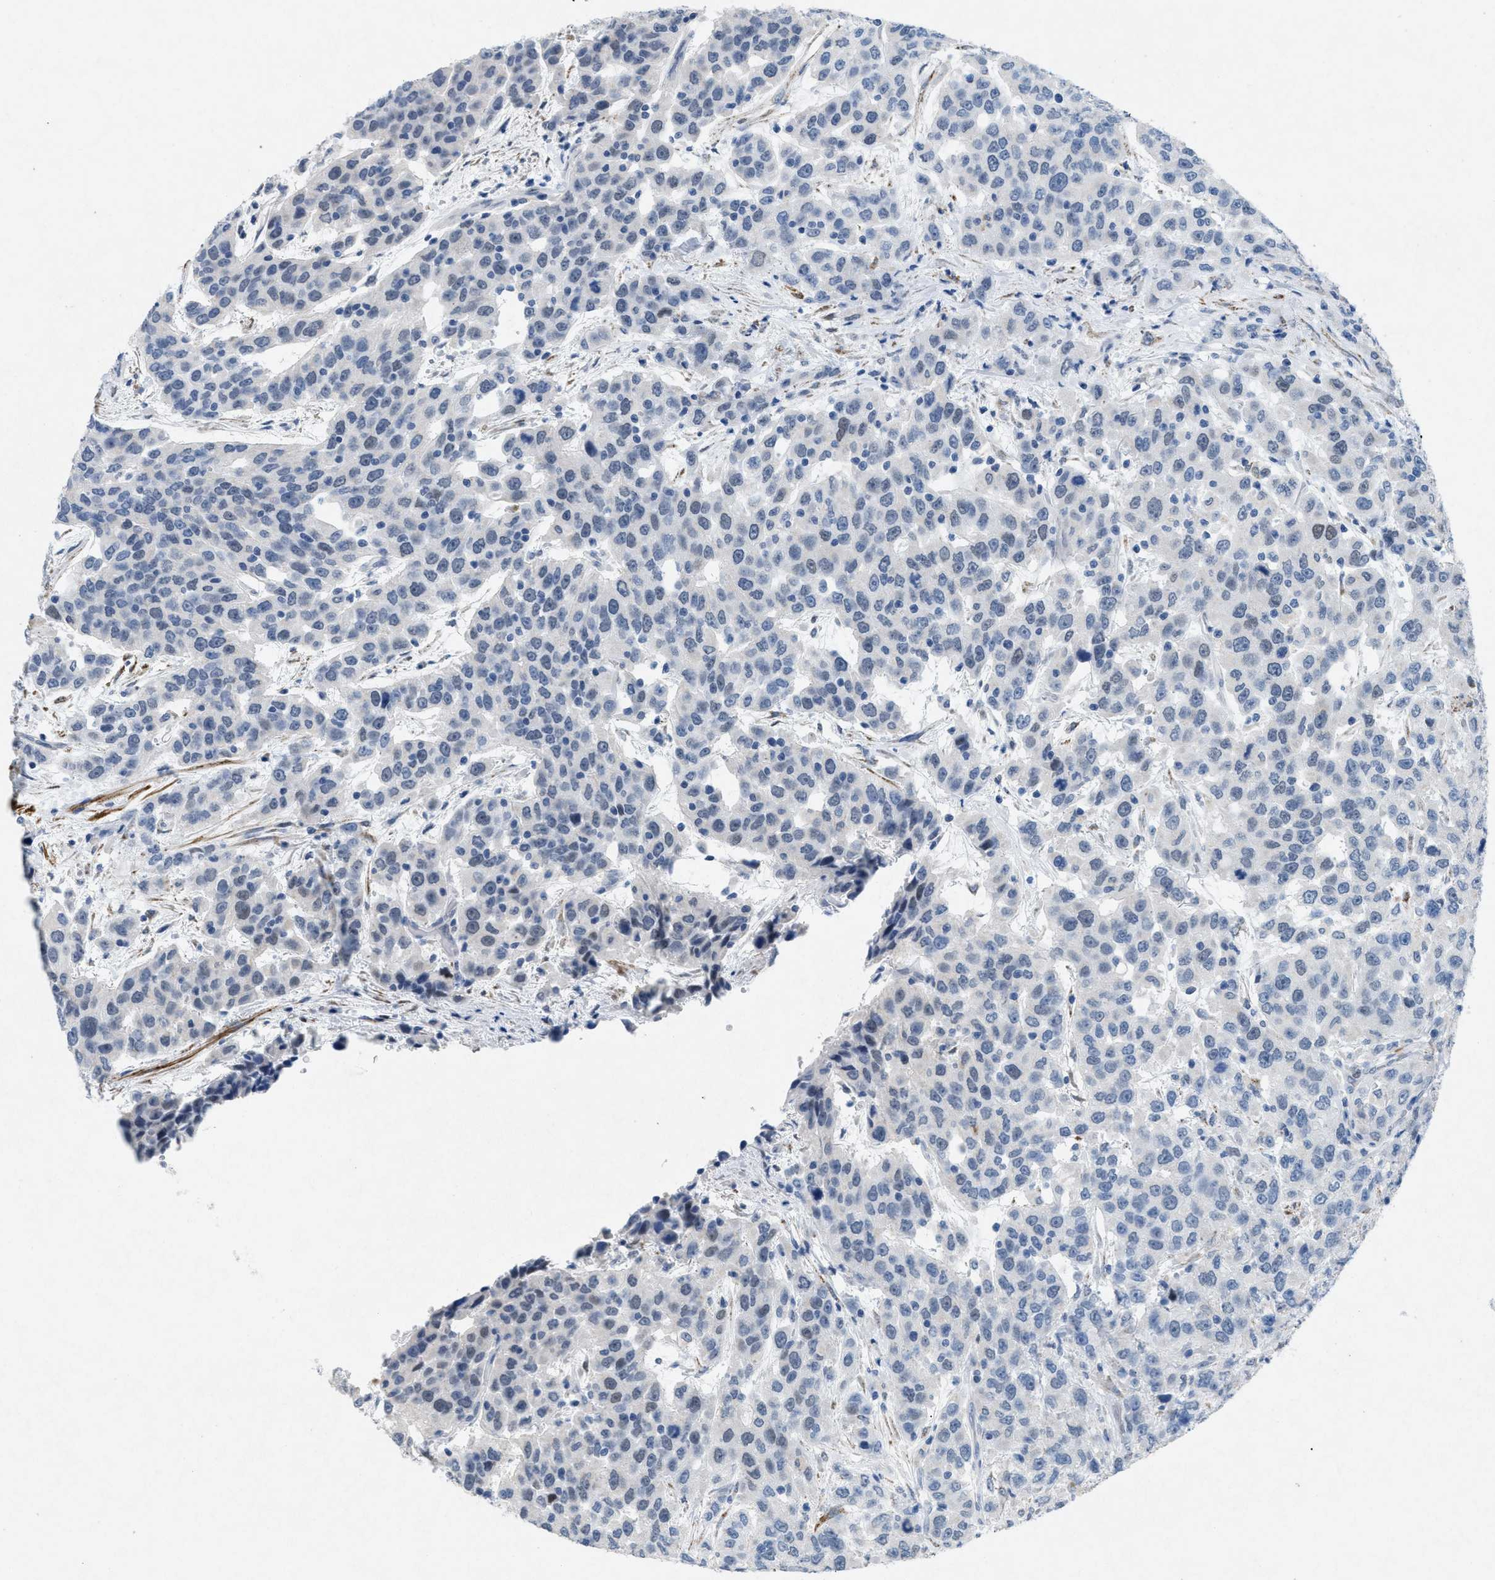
{"staining": {"intensity": "negative", "quantity": "none", "location": "none"}, "tissue": "urothelial cancer", "cell_type": "Tumor cells", "image_type": "cancer", "snomed": [{"axis": "morphology", "description": "Urothelial carcinoma, High grade"}, {"axis": "topography", "description": "Urinary bladder"}], "caption": "High-grade urothelial carcinoma stained for a protein using IHC demonstrates no expression tumor cells.", "gene": "TASOR", "patient": {"sex": "female", "age": 80}}